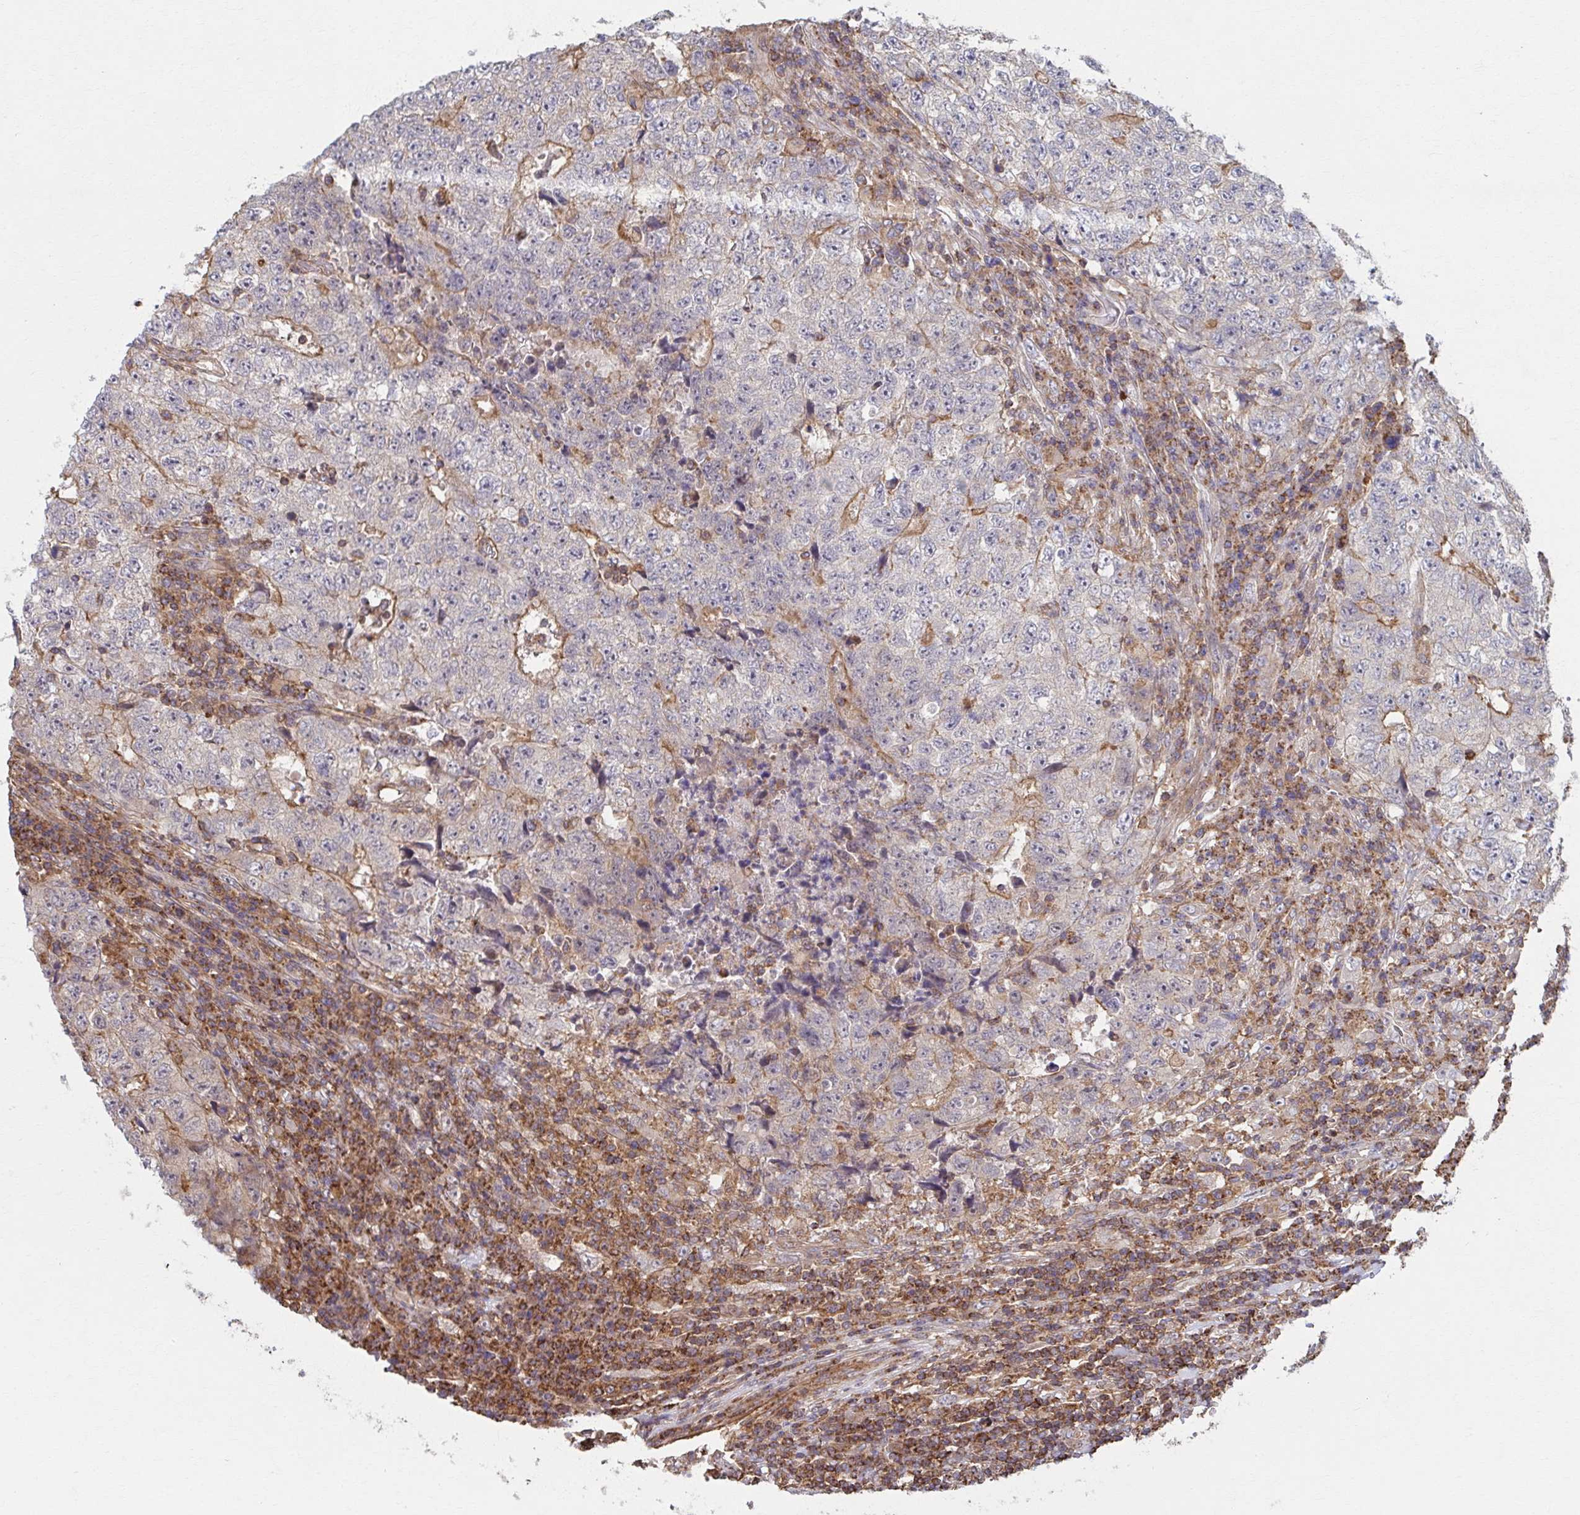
{"staining": {"intensity": "negative", "quantity": "none", "location": "none"}, "tissue": "testis cancer", "cell_type": "Tumor cells", "image_type": "cancer", "snomed": [{"axis": "morphology", "description": "Necrosis, NOS"}, {"axis": "morphology", "description": "Carcinoma, Embryonal, NOS"}, {"axis": "topography", "description": "Testis"}], "caption": "This is an immunohistochemistry (IHC) photomicrograph of testis cancer (embryonal carcinoma). There is no staining in tumor cells.", "gene": "KLHL34", "patient": {"sex": "male", "age": 19}}